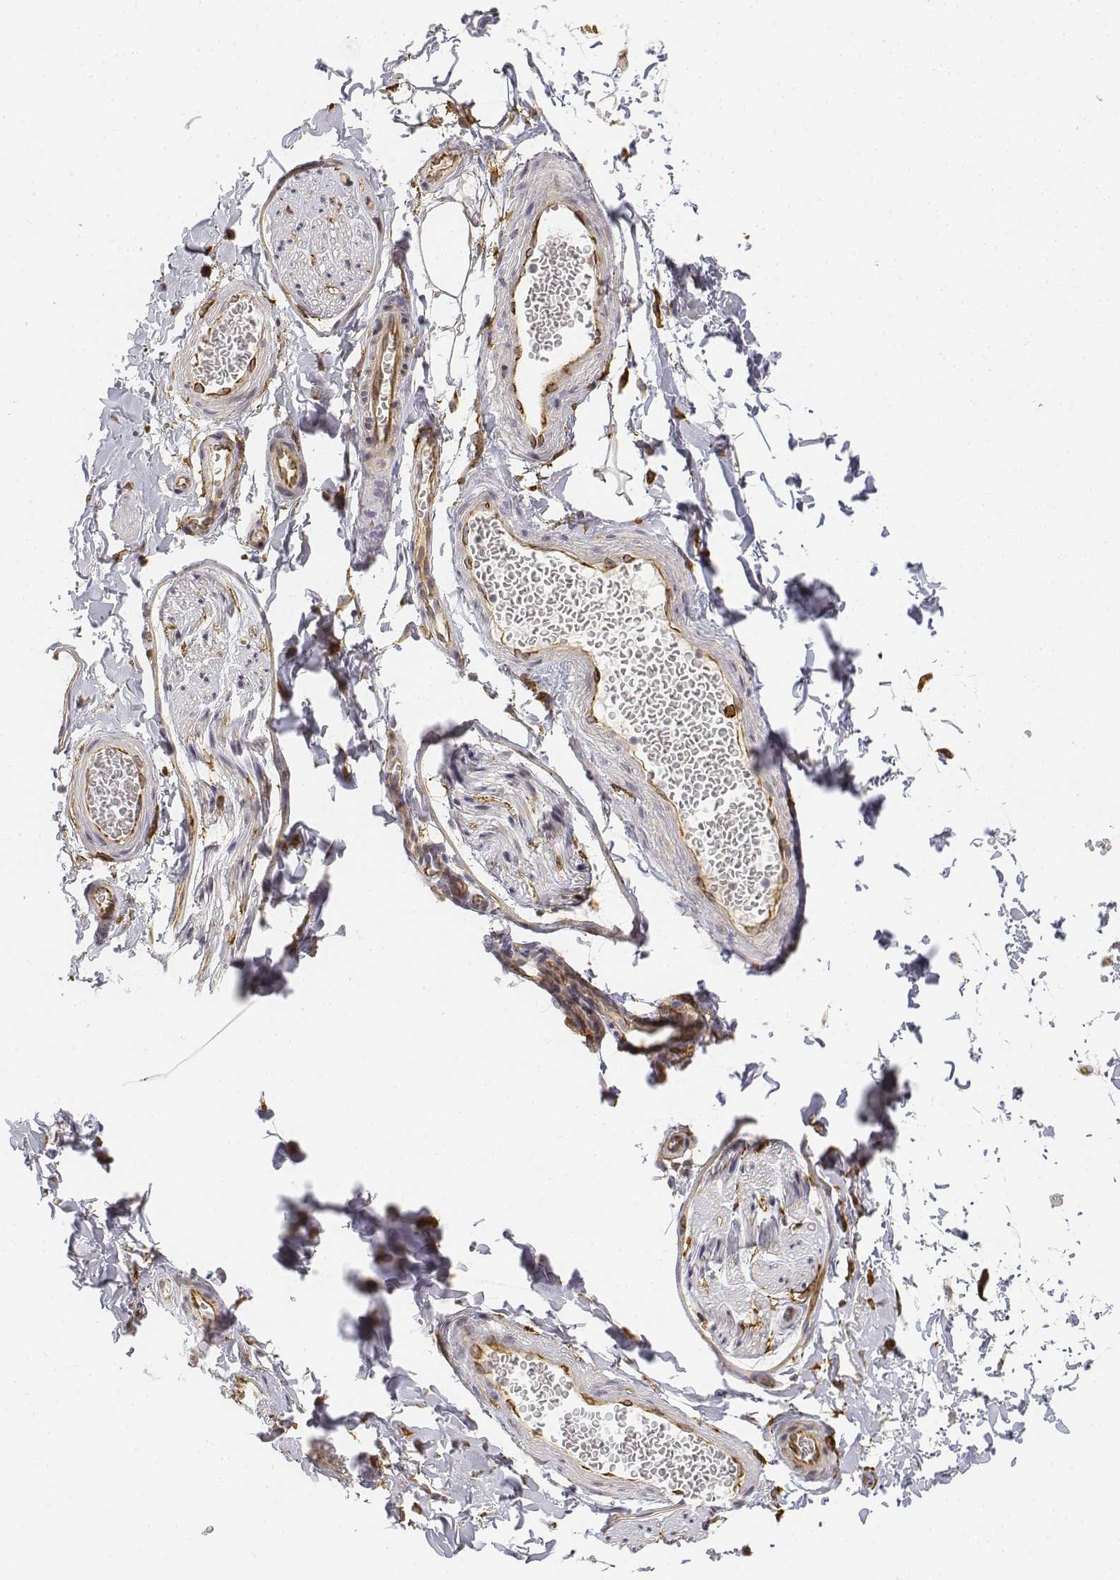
{"staining": {"intensity": "negative", "quantity": "none", "location": "none"}, "tissue": "adipose tissue", "cell_type": "Adipocytes", "image_type": "normal", "snomed": [{"axis": "morphology", "description": "Normal tissue, NOS"}, {"axis": "topography", "description": "Smooth muscle"}, {"axis": "topography", "description": "Peripheral nerve tissue"}], "caption": "Image shows no significant protein expression in adipocytes of unremarkable adipose tissue.", "gene": "CD14", "patient": {"sex": "male", "age": 22}}